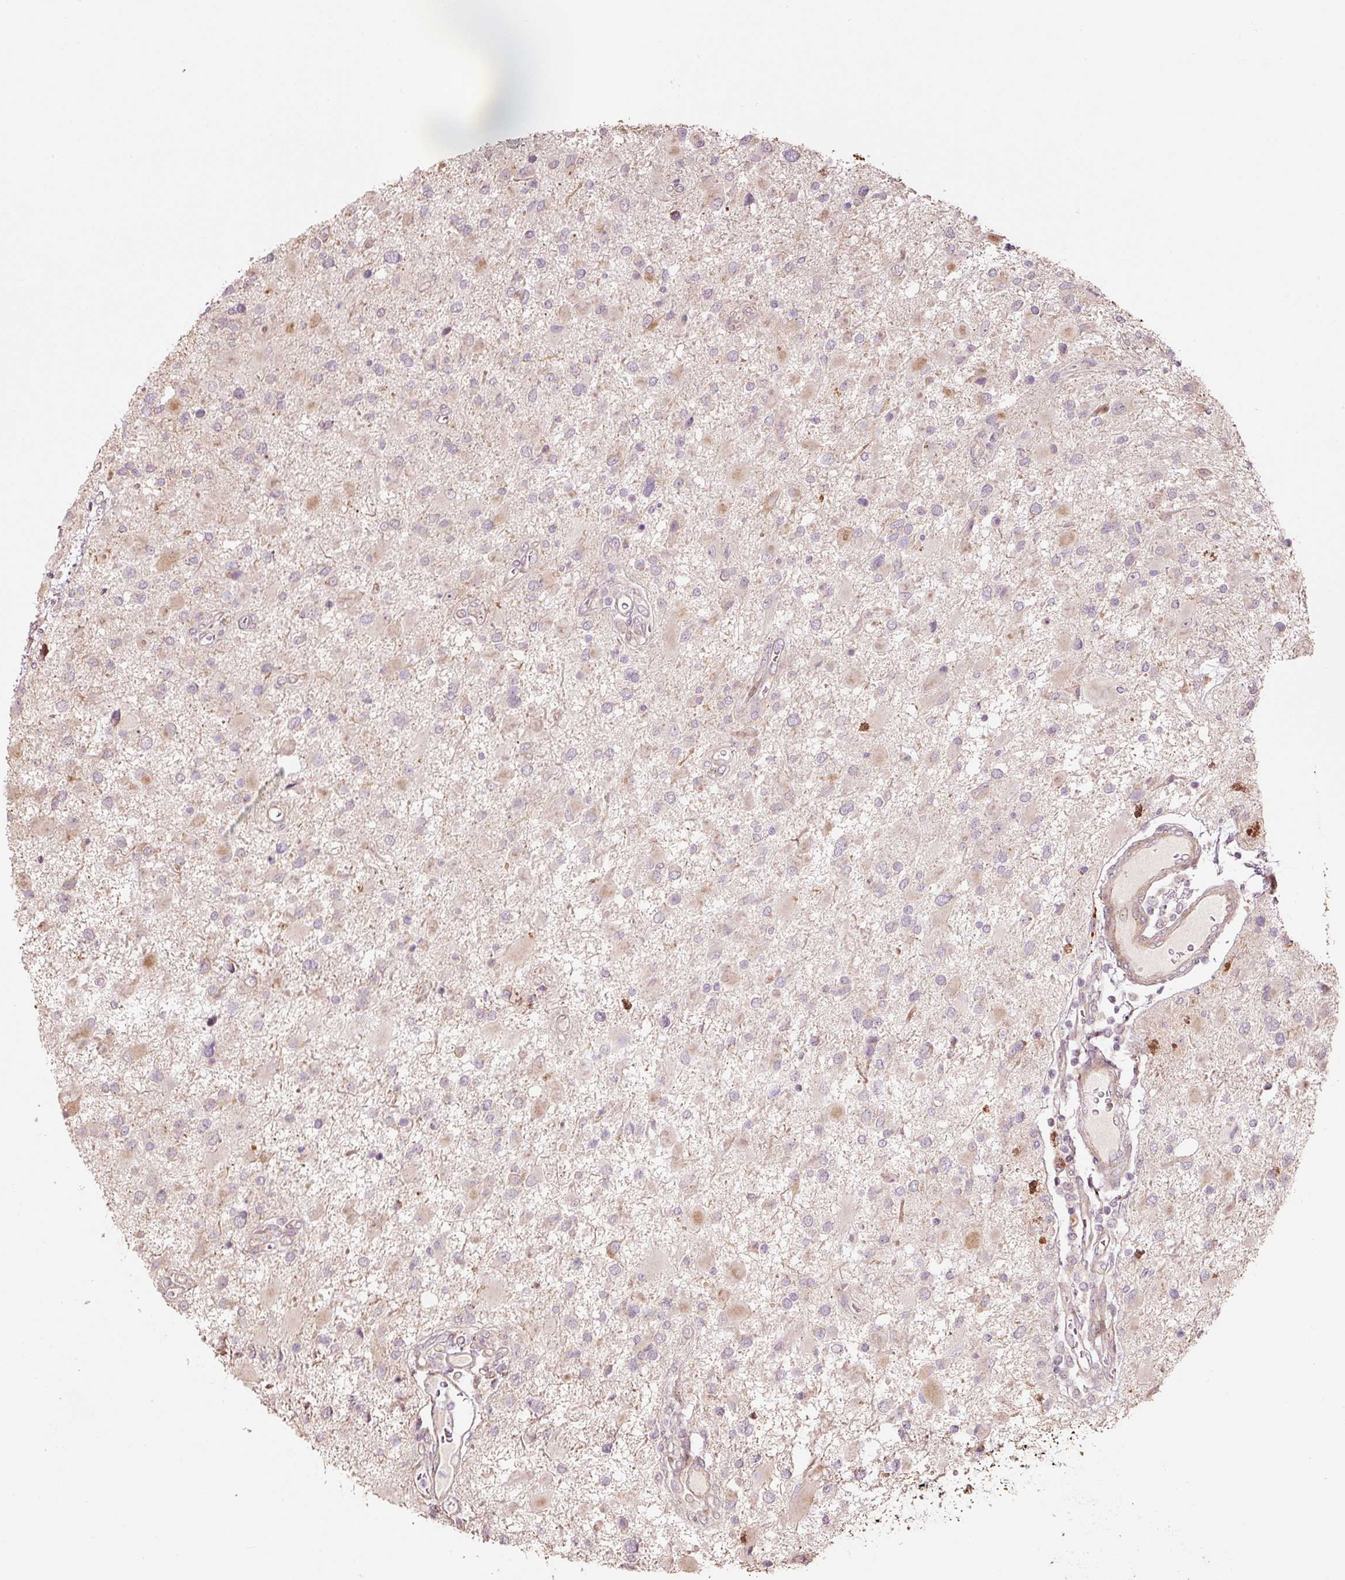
{"staining": {"intensity": "weak", "quantity": "<25%", "location": "cytoplasmic/membranous"}, "tissue": "glioma", "cell_type": "Tumor cells", "image_type": "cancer", "snomed": [{"axis": "morphology", "description": "Glioma, malignant, High grade"}, {"axis": "topography", "description": "Brain"}], "caption": "Micrograph shows no significant protein staining in tumor cells of malignant glioma (high-grade).", "gene": "ETF1", "patient": {"sex": "male", "age": 53}}